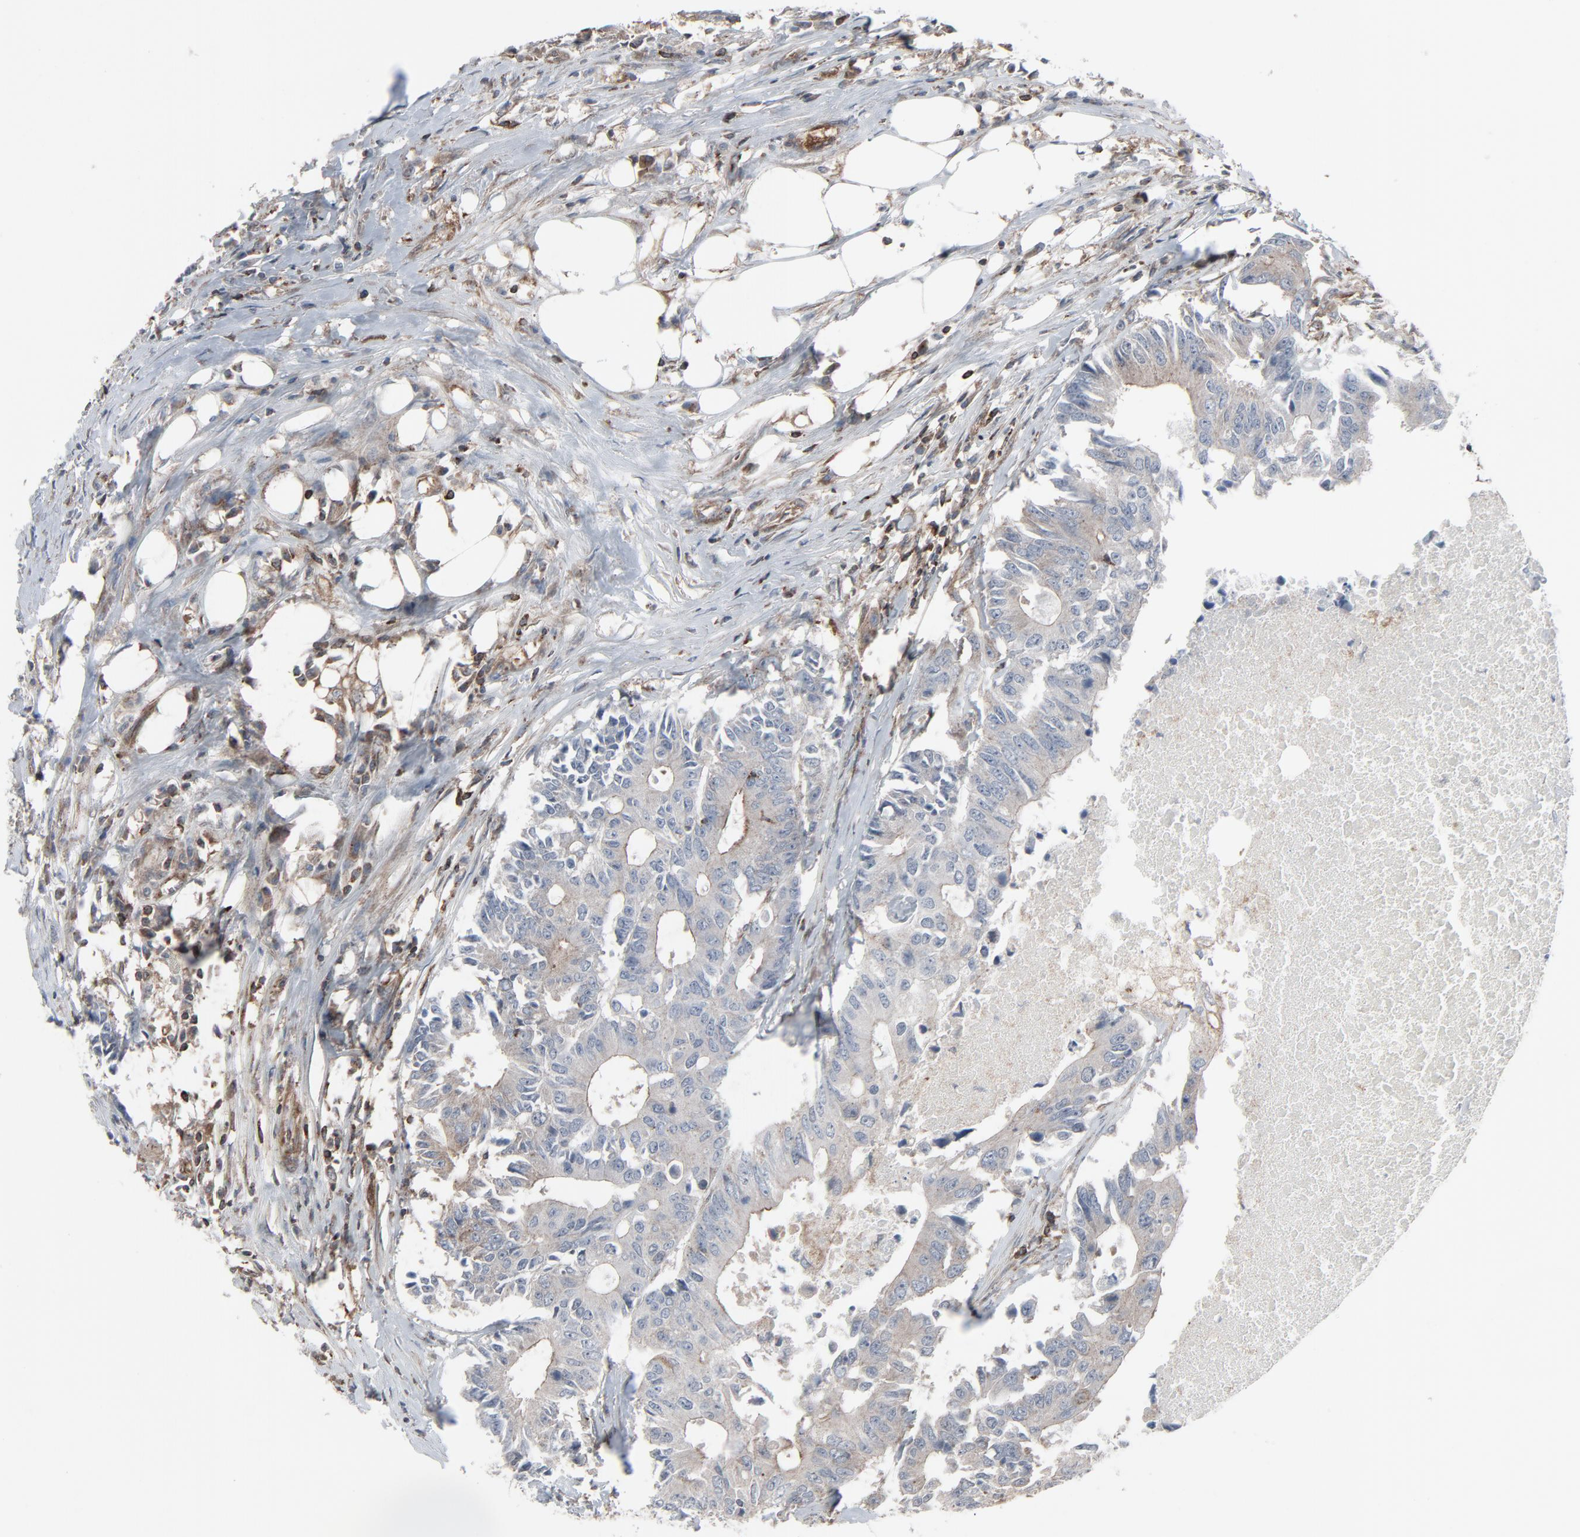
{"staining": {"intensity": "weak", "quantity": ">75%", "location": "cytoplasmic/membranous"}, "tissue": "colorectal cancer", "cell_type": "Tumor cells", "image_type": "cancer", "snomed": [{"axis": "morphology", "description": "Adenocarcinoma, NOS"}, {"axis": "topography", "description": "Colon"}], "caption": "An image of colorectal adenocarcinoma stained for a protein shows weak cytoplasmic/membranous brown staining in tumor cells.", "gene": "OPTN", "patient": {"sex": "male", "age": 71}}